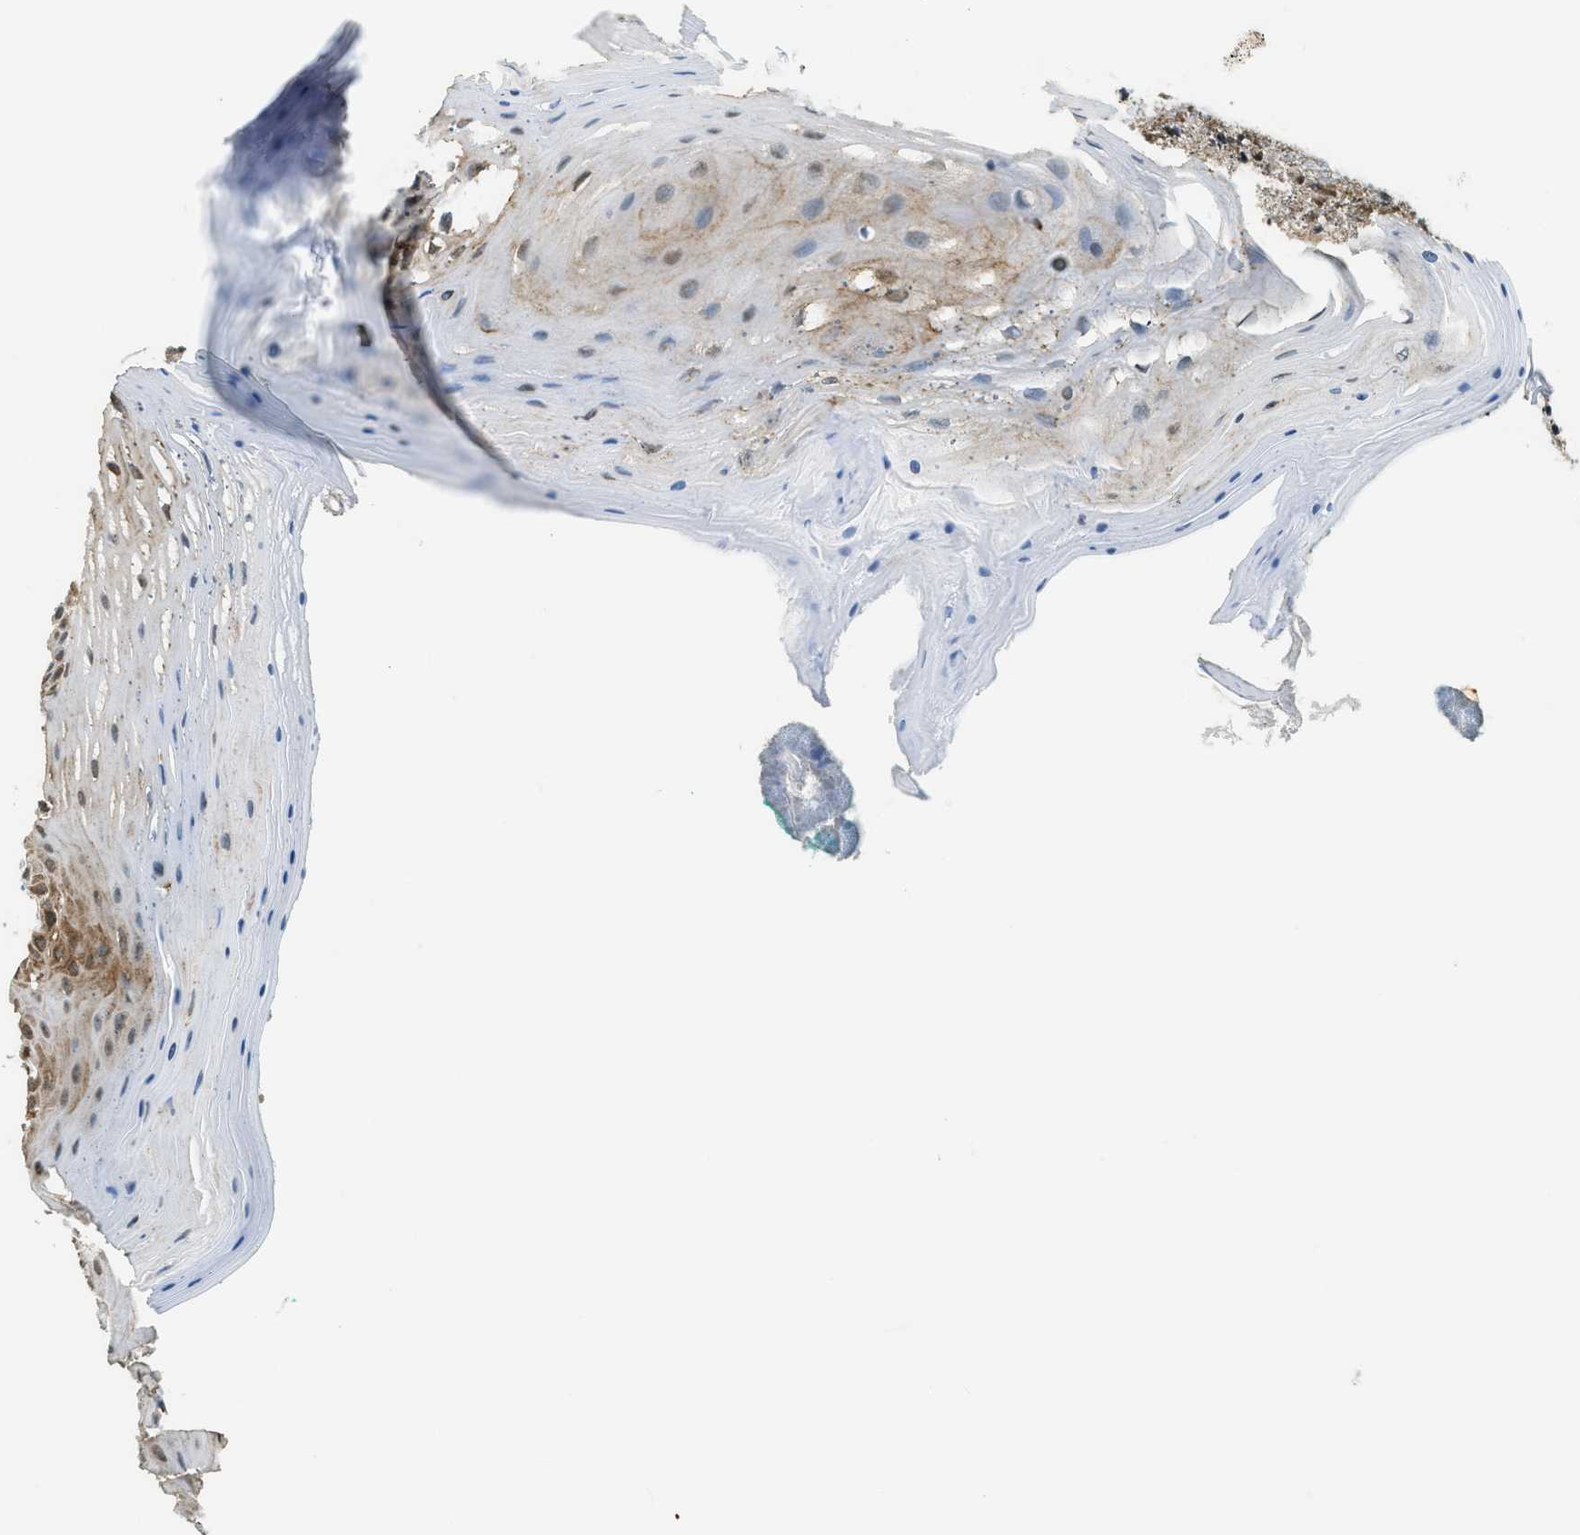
{"staining": {"intensity": "moderate", "quantity": "25%-75%", "location": "cytoplasmic/membranous"}, "tissue": "oral mucosa", "cell_type": "Squamous epithelial cells", "image_type": "normal", "snomed": [{"axis": "morphology", "description": "Normal tissue, NOS"}, {"axis": "topography", "description": "Skeletal muscle"}, {"axis": "topography", "description": "Oral tissue"}], "caption": "Immunohistochemistry (IHC) photomicrograph of normal human oral mucosa stained for a protein (brown), which displays medium levels of moderate cytoplasmic/membranous expression in about 25%-75% of squamous epithelial cells.", "gene": "RAB11FIP1", "patient": {"sex": "male", "age": 58}}